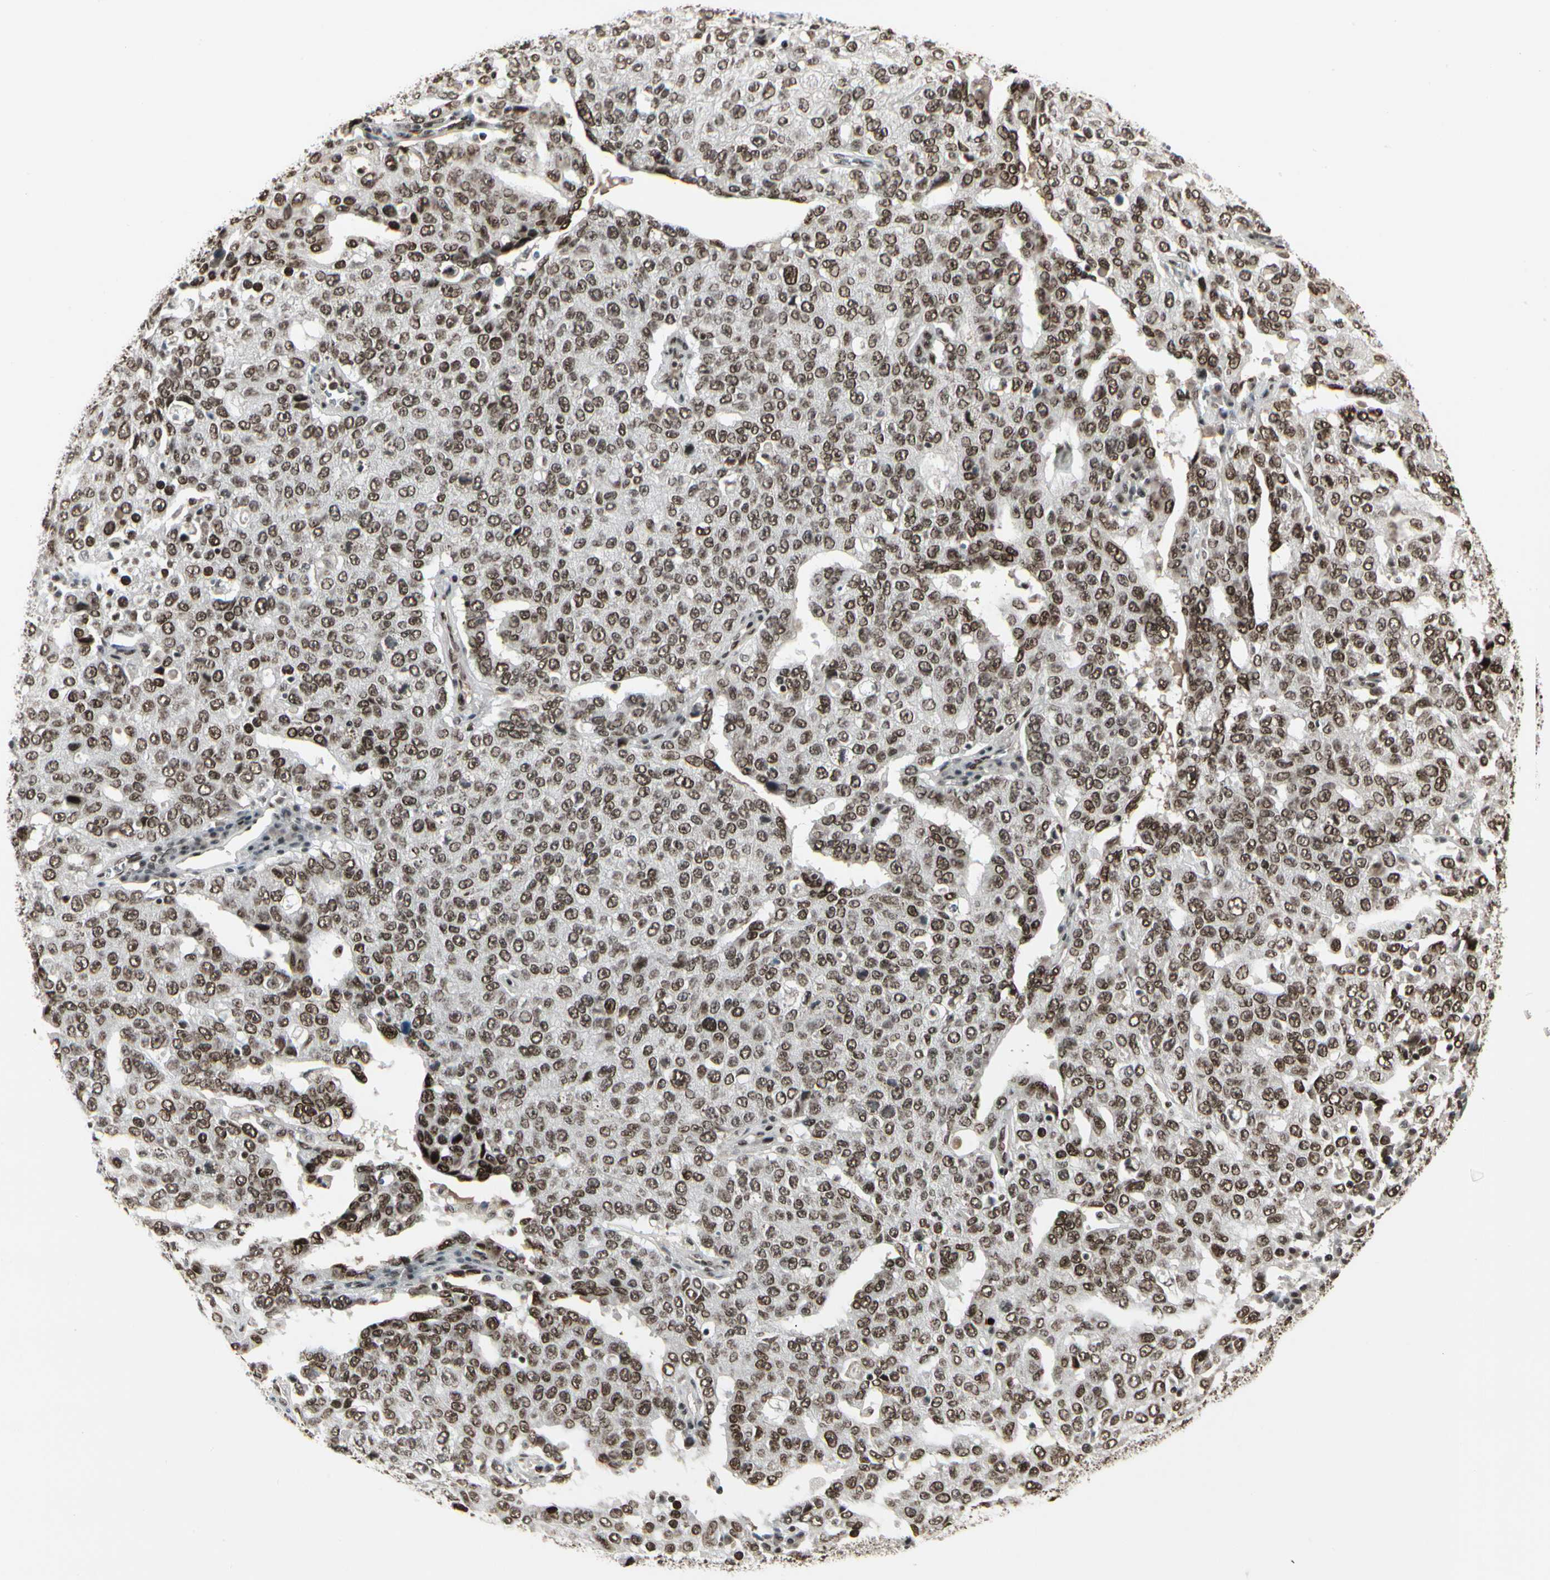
{"staining": {"intensity": "strong", "quantity": ">75%", "location": "nuclear"}, "tissue": "ovarian cancer", "cell_type": "Tumor cells", "image_type": "cancer", "snomed": [{"axis": "morphology", "description": "Carcinoma, endometroid"}, {"axis": "topography", "description": "Ovary"}], "caption": "The micrograph displays immunohistochemical staining of endometroid carcinoma (ovarian). There is strong nuclear staining is present in approximately >75% of tumor cells.", "gene": "HMG20A", "patient": {"sex": "female", "age": 62}}